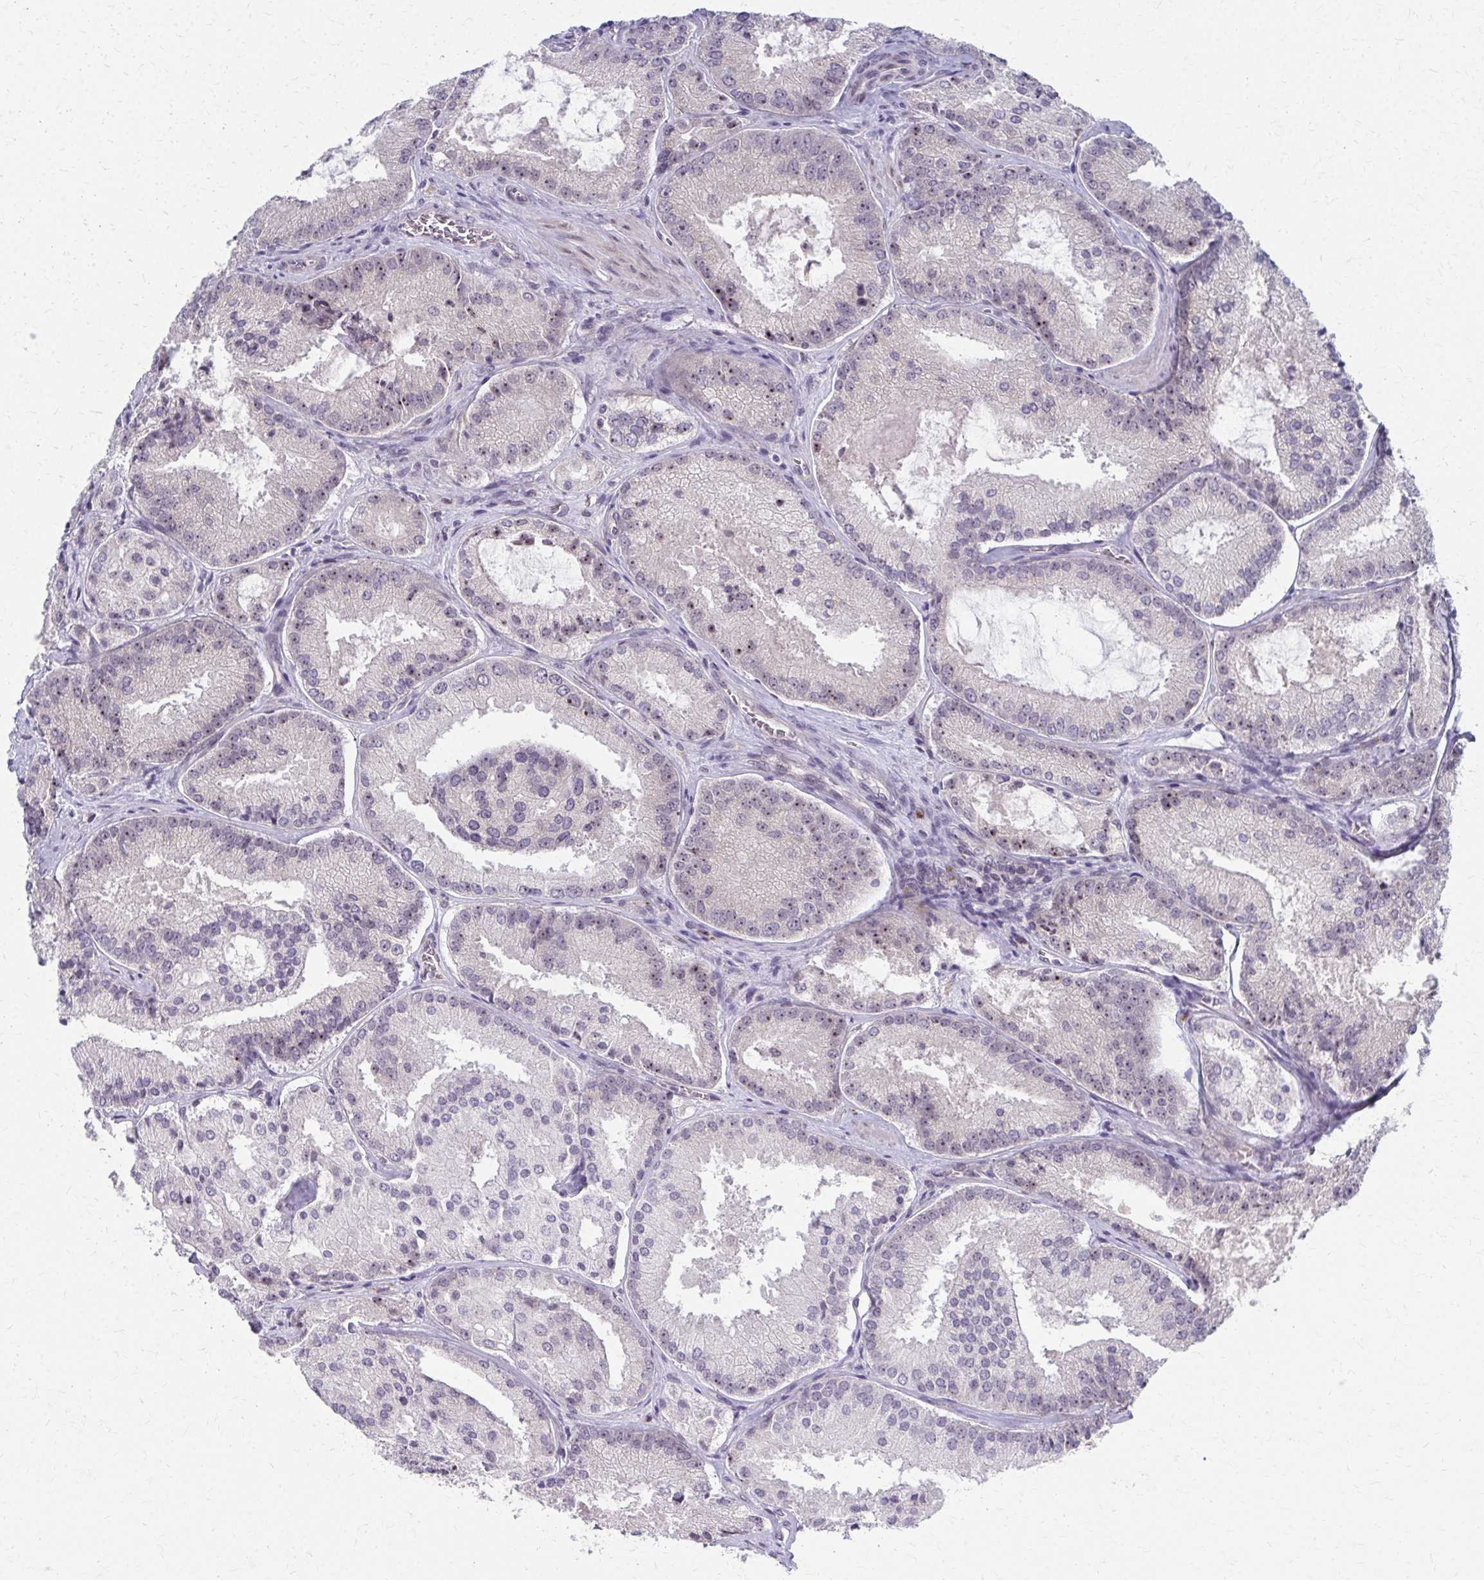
{"staining": {"intensity": "weak", "quantity": "25%-75%", "location": "nuclear"}, "tissue": "prostate cancer", "cell_type": "Tumor cells", "image_type": "cancer", "snomed": [{"axis": "morphology", "description": "Adenocarcinoma, High grade"}, {"axis": "topography", "description": "Prostate"}], "caption": "Approximately 25%-75% of tumor cells in prostate cancer show weak nuclear protein staining as visualized by brown immunohistochemical staining.", "gene": "NUDT16", "patient": {"sex": "male", "age": 73}}